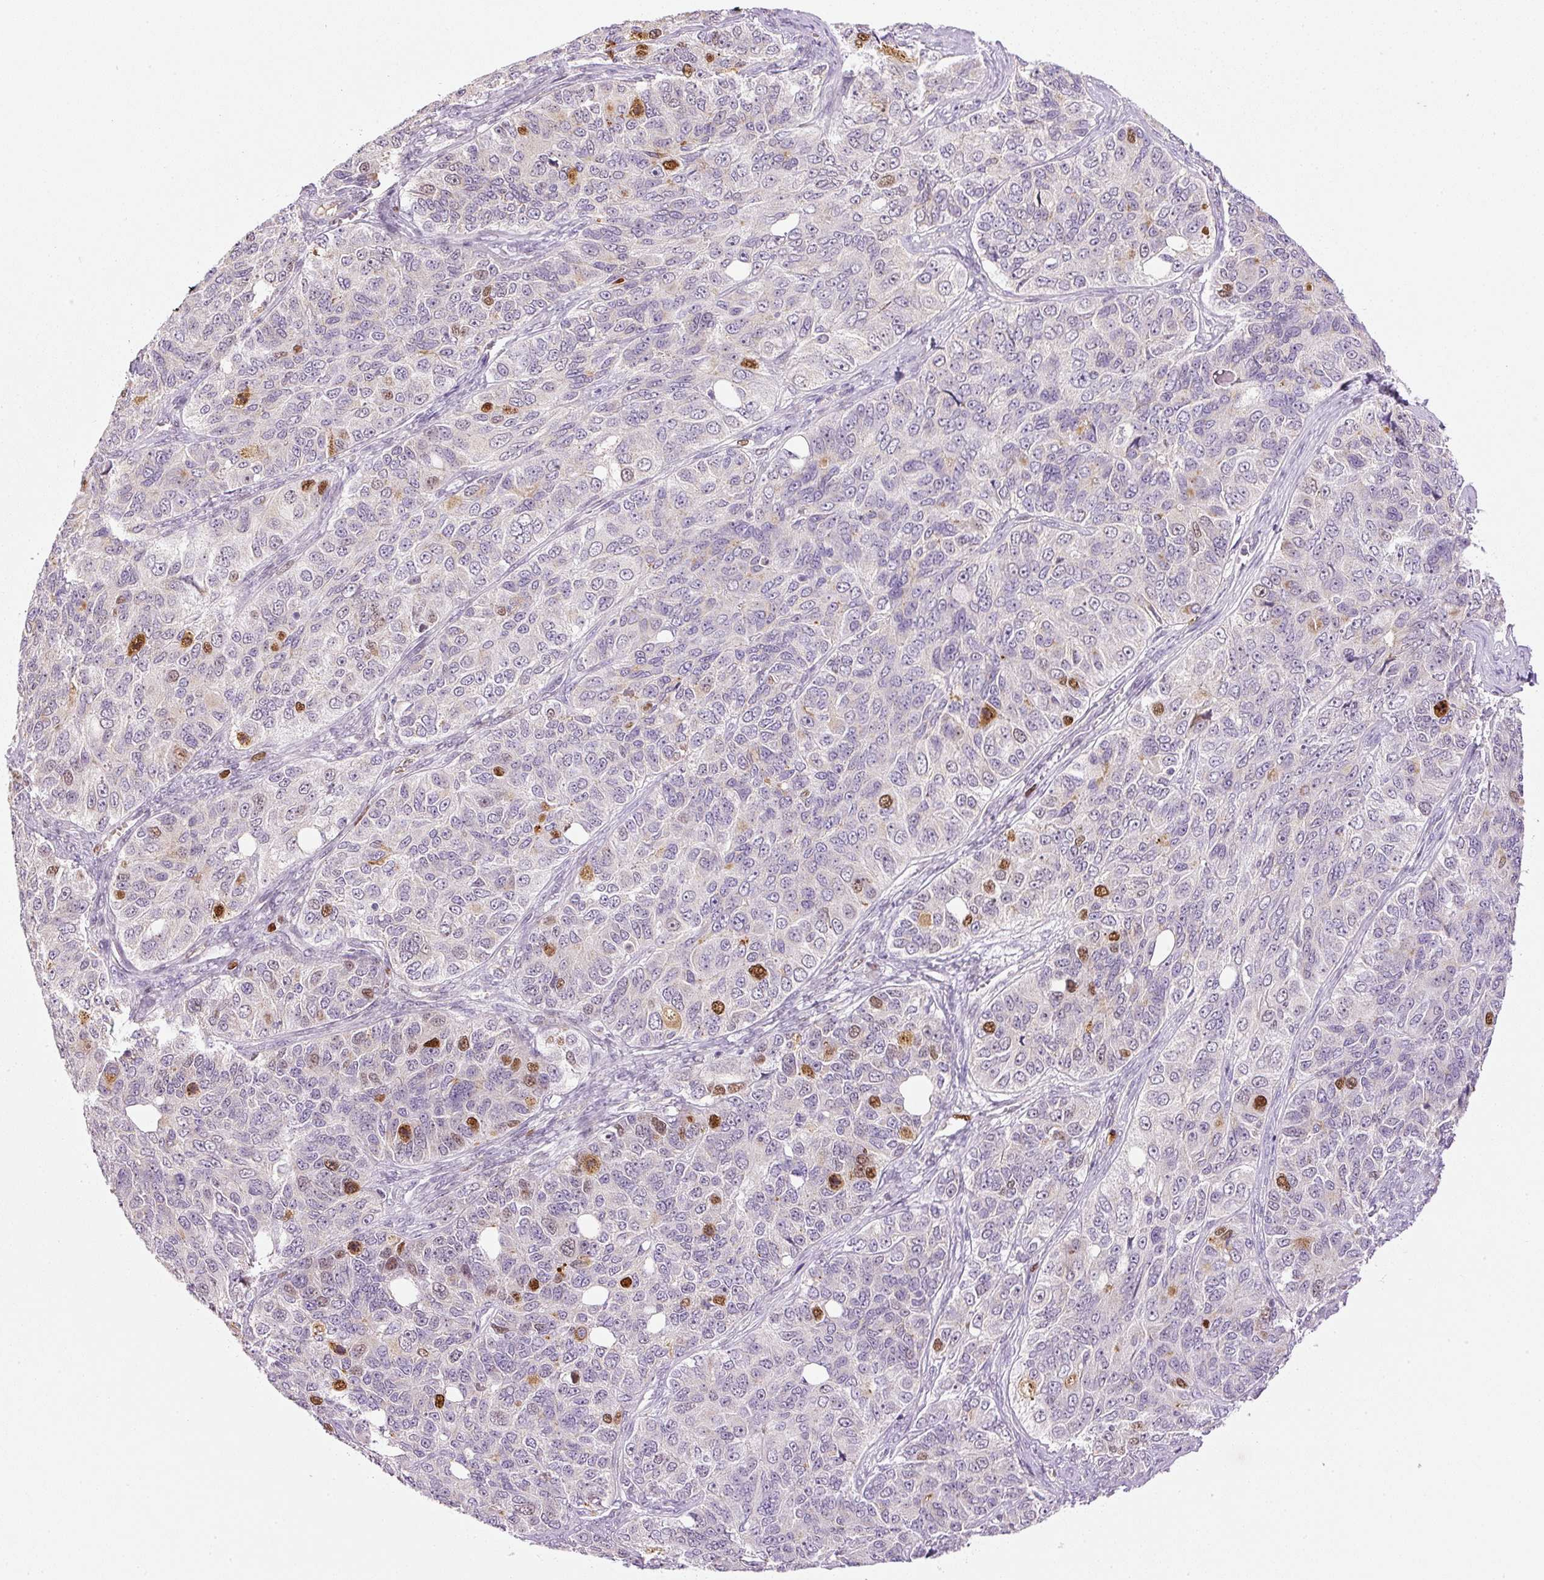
{"staining": {"intensity": "moderate", "quantity": "<25%", "location": "nuclear"}, "tissue": "ovarian cancer", "cell_type": "Tumor cells", "image_type": "cancer", "snomed": [{"axis": "morphology", "description": "Carcinoma, endometroid"}, {"axis": "topography", "description": "Ovary"}], "caption": "An immunohistochemistry micrograph of tumor tissue is shown. Protein staining in brown shows moderate nuclear positivity in ovarian cancer within tumor cells. Using DAB (brown) and hematoxylin (blue) stains, captured at high magnification using brightfield microscopy.", "gene": "KPNA2", "patient": {"sex": "female", "age": 51}}